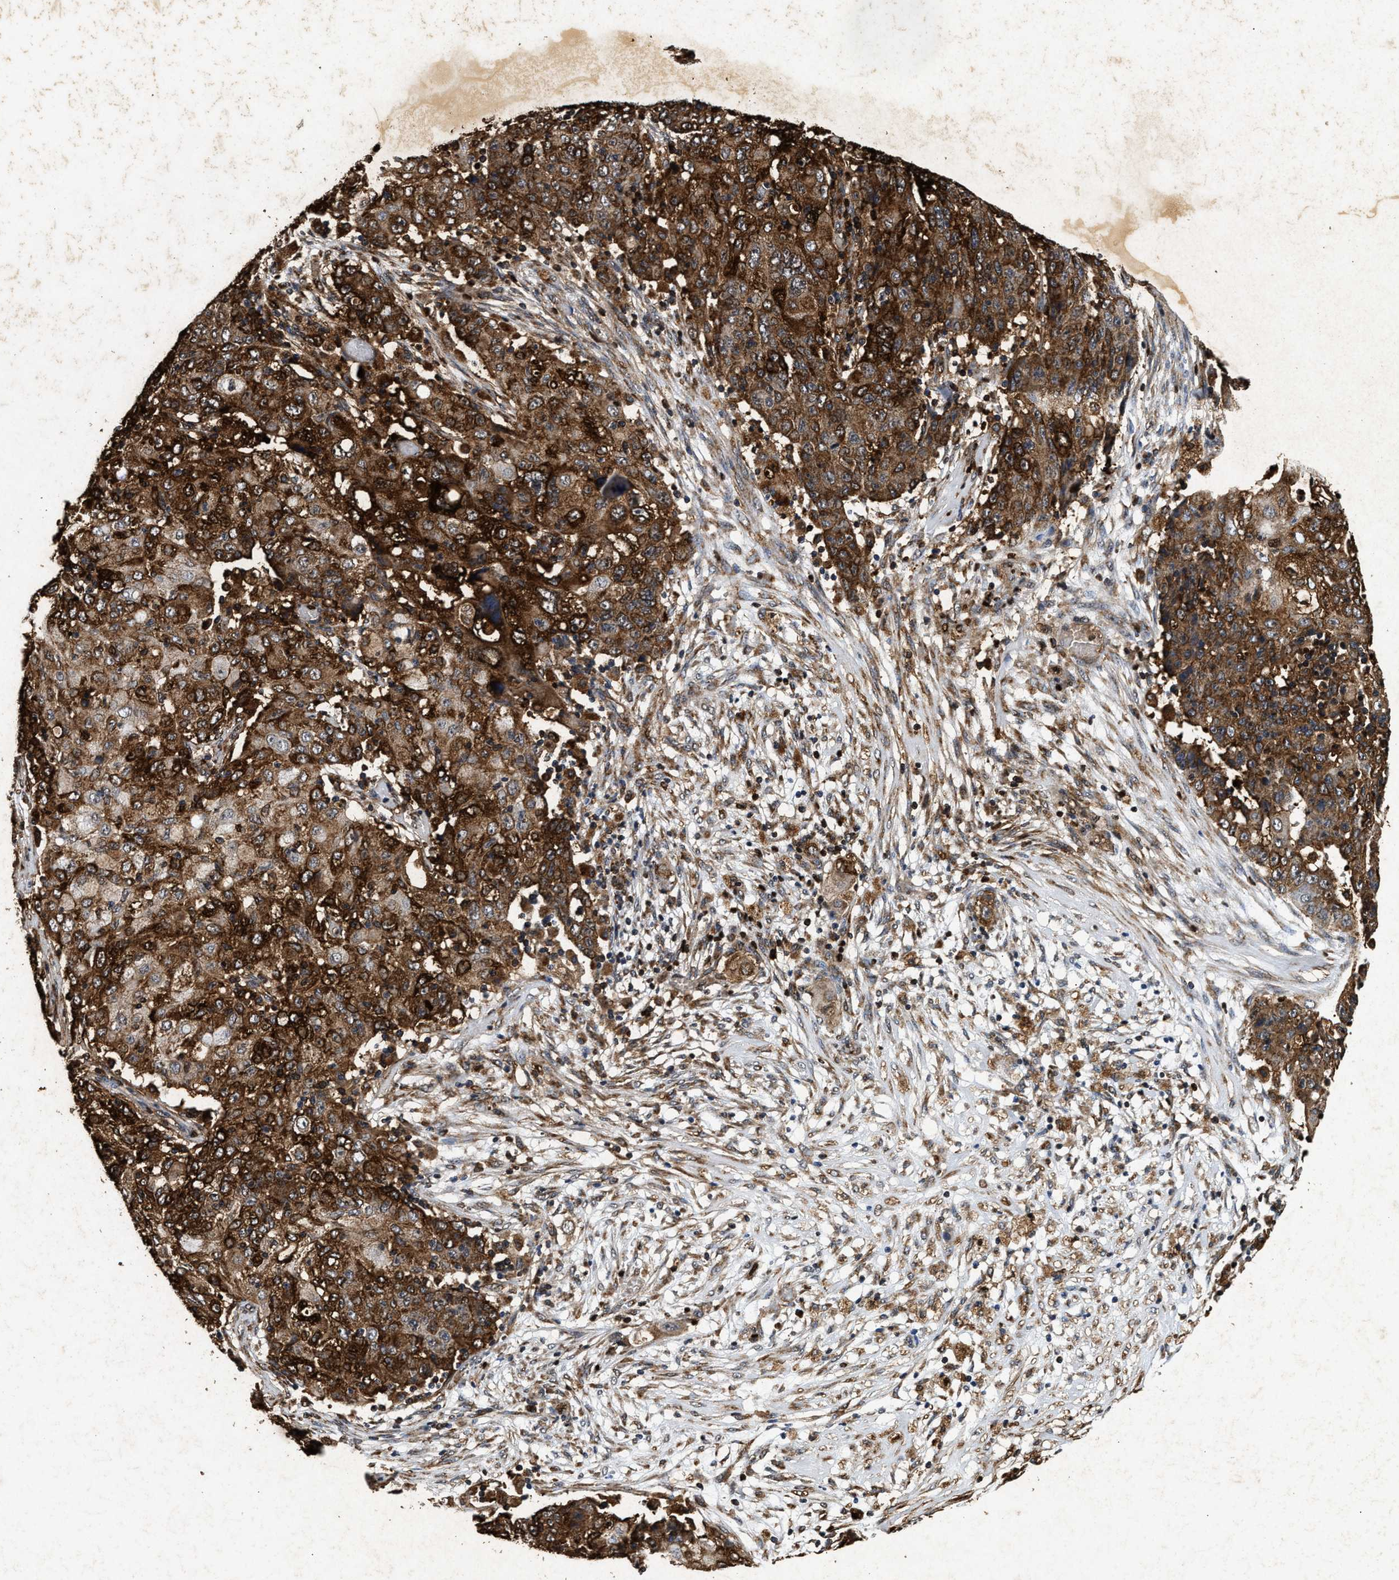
{"staining": {"intensity": "strong", "quantity": ">75%", "location": "cytoplasmic/membranous,nuclear"}, "tissue": "ovarian cancer", "cell_type": "Tumor cells", "image_type": "cancer", "snomed": [{"axis": "morphology", "description": "Carcinoma, endometroid"}, {"axis": "topography", "description": "Ovary"}], "caption": "IHC micrograph of human ovarian cancer (endometroid carcinoma) stained for a protein (brown), which reveals high levels of strong cytoplasmic/membranous and nuclear positivity in approximately >75% of tumor cells.", "gene": "ACOX1", "patient": {"sex": "female", "age": 42}}